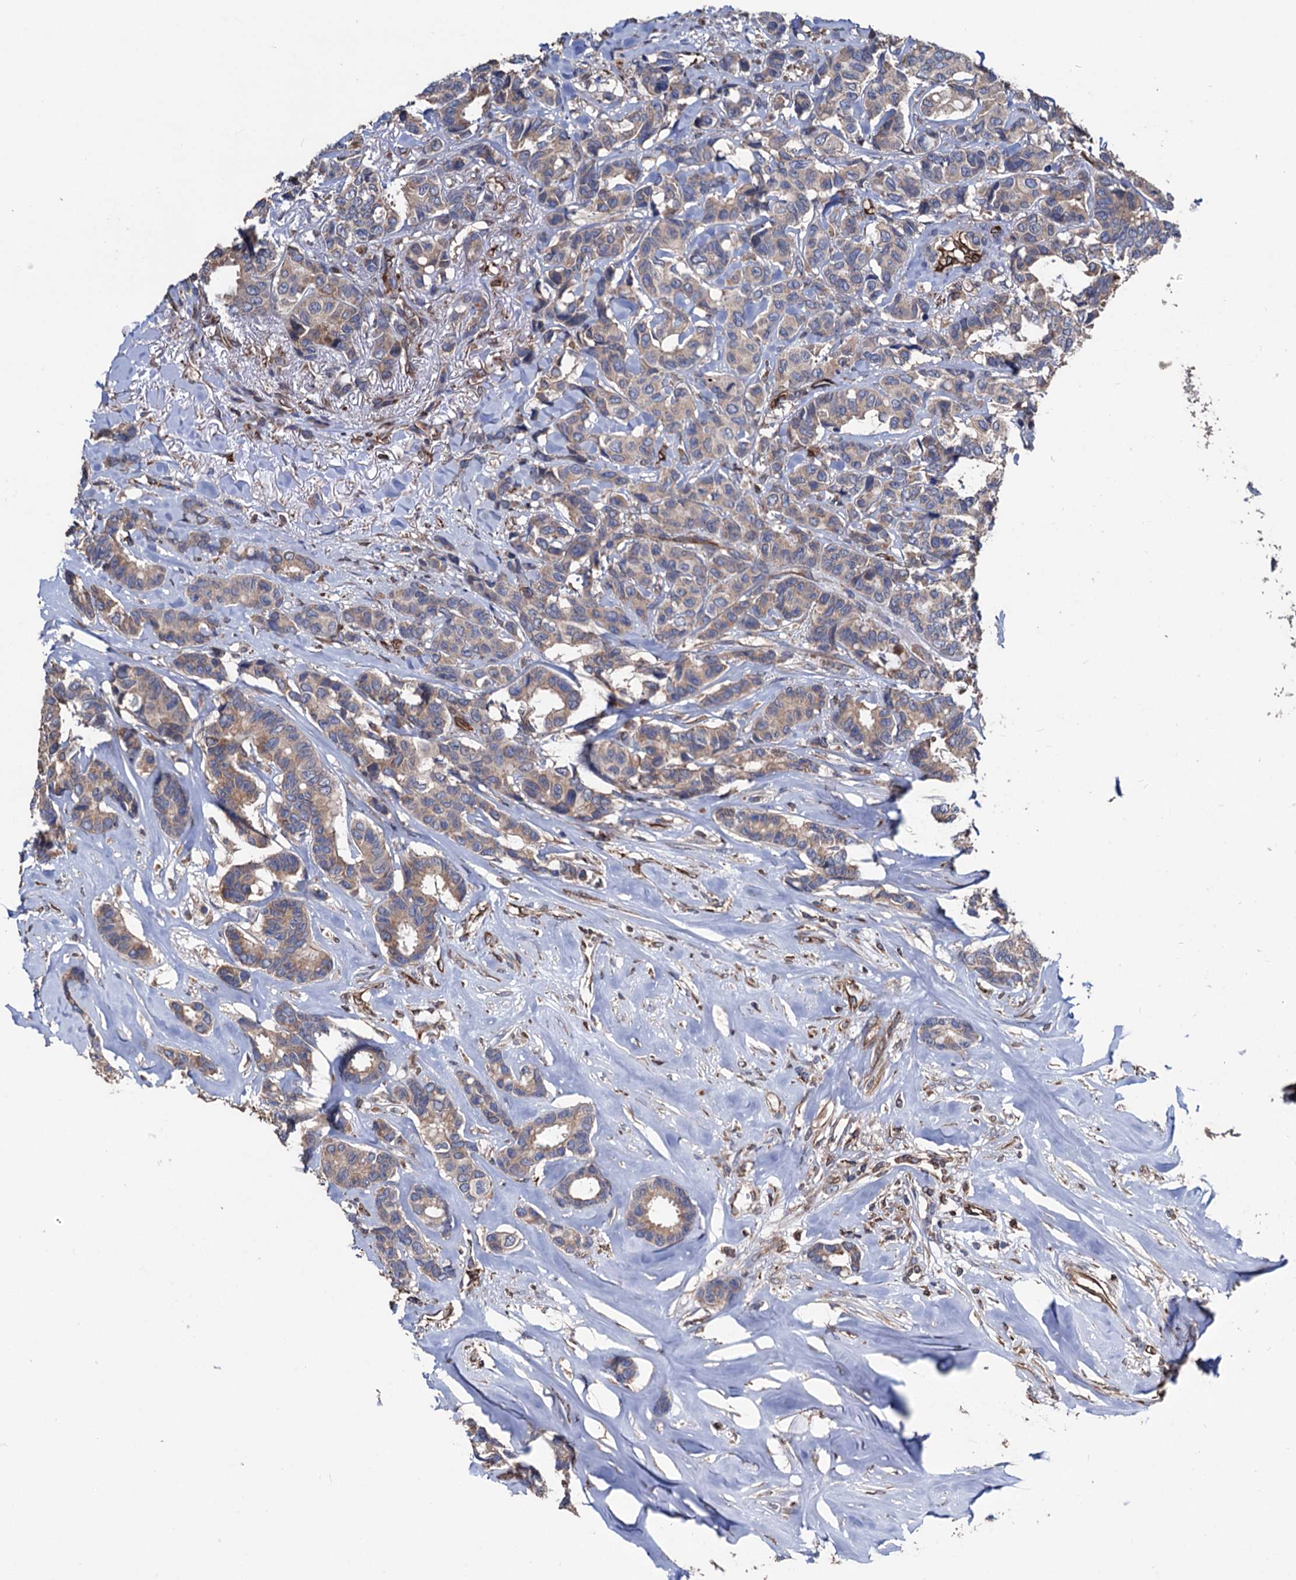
{"staining": {"intensity": "weak", "quantity": "25%-75%", "location": "cytoplasmic/membranous"}, "tissue": "breast cancer", "cell_type": "Tumor cells", "image_type": "cancer", "snomed": [{"axis": "morphology", "description": "Duct carcinoma"}, {"axis": "topography", "description": "Breast"}], "caption": "Immunohistochemistry (IHC) micrograph of breast invasive ductal carcinoma stained for a protein (brown), which shows low levels of weak cytoplasmic/membranous expression in about 25%-75% of tumor cells.", "gene": "STING1", "patient": {"sex": "female", "age": 87}}